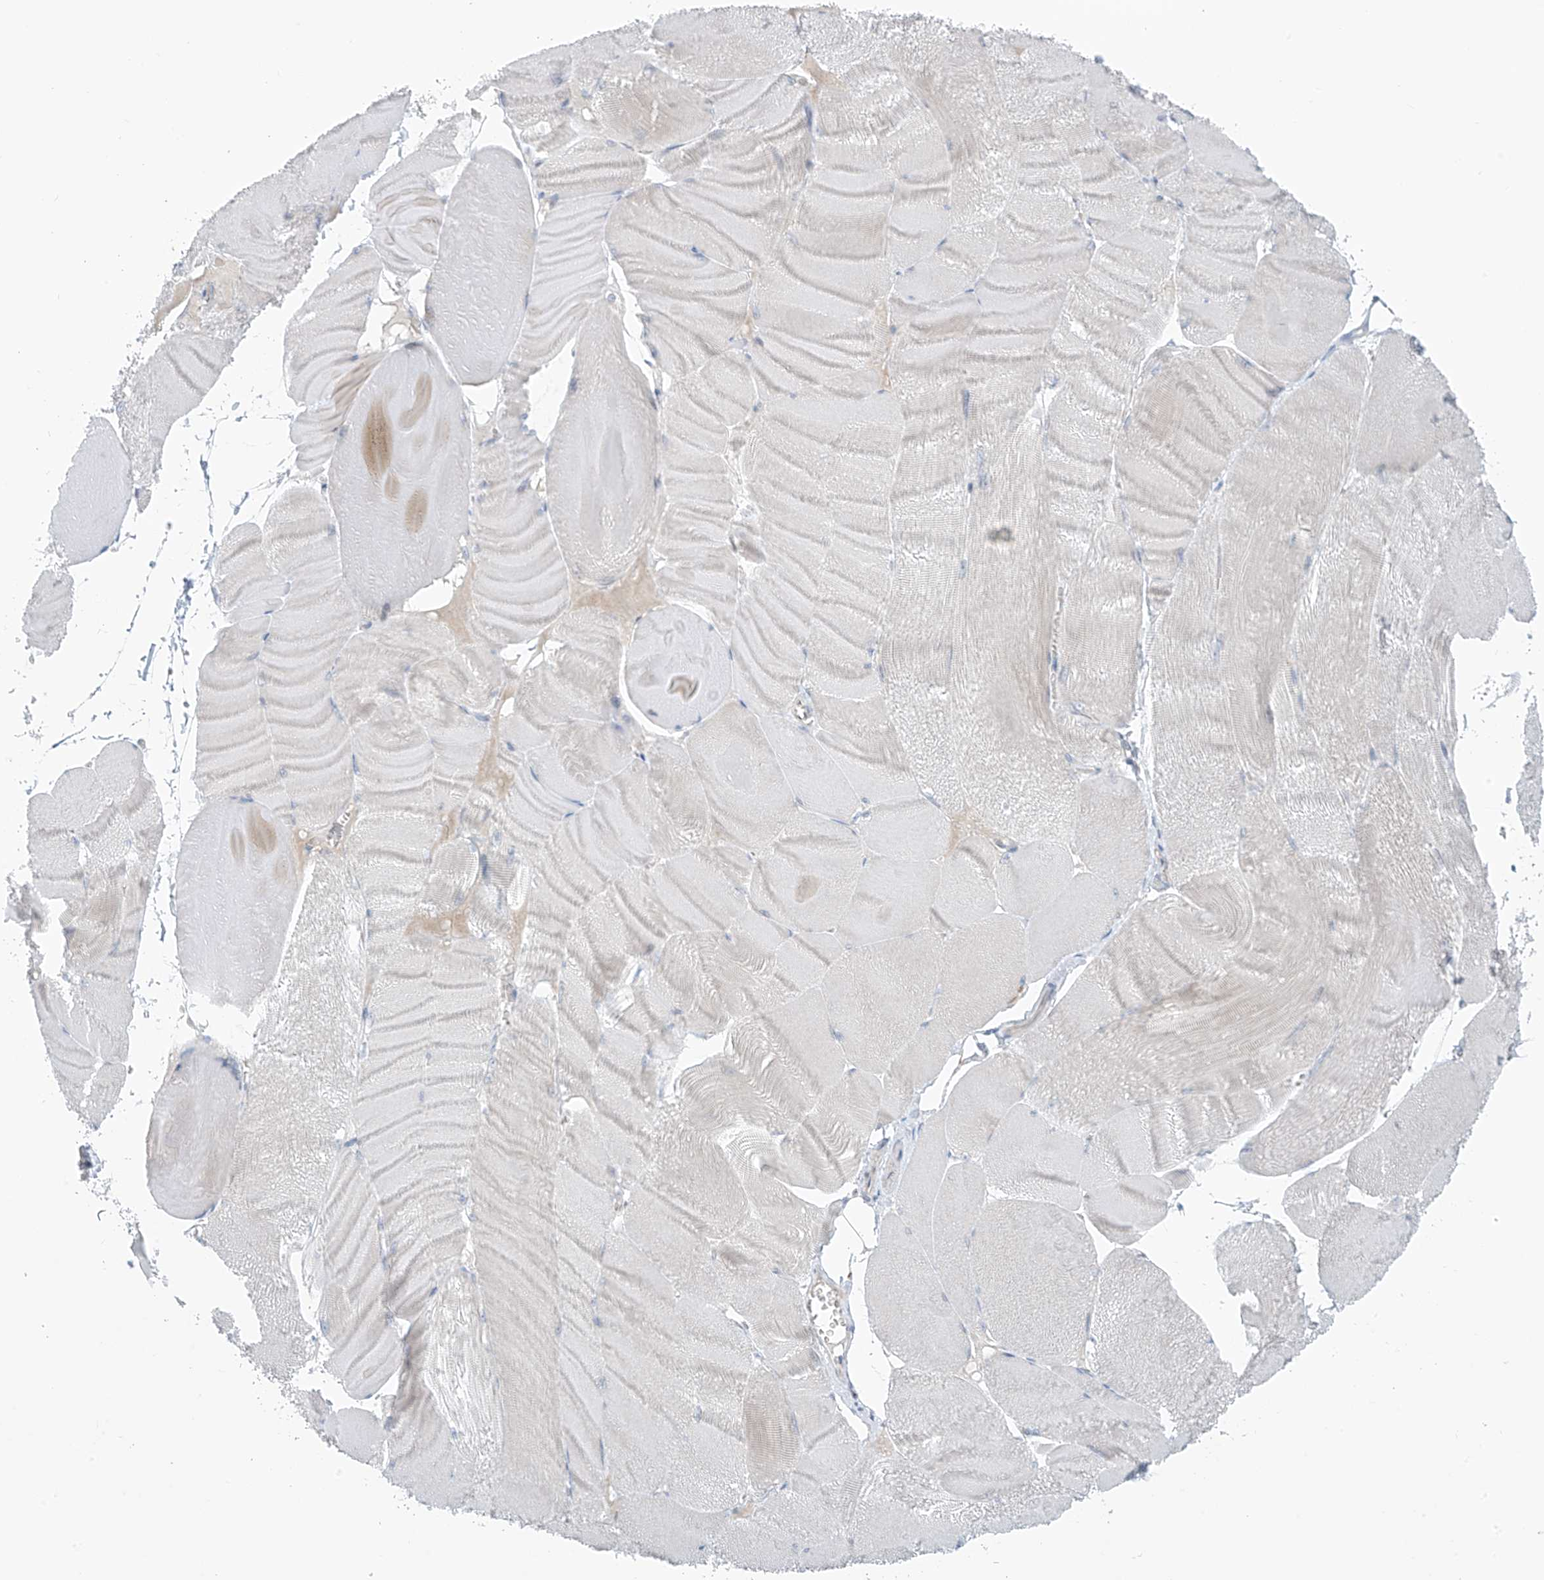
{"staining": {"intensity": "negative", "quantity": "none", "location": "none"}, "tissue": "skeletal muscle", "cell_type": "Myocytes", "image_type": "normal", "snomed": [{"axis": "morphology", "description": "Normal tissue, NOS"}, {"axis": "morphology", "description": "Basal cell carcinoma"}, {"axis": "topography", "description": "Skeletal muscle"}], "caption": "There is no significant expression in myocytes of skeletal muscle. (Stains: DAB immunohistochemistry (IHC) with hematoxylin counter stain, Microscopy: brightfield microscopy at high magnification).", "gene": "ZNF793", "patient": {"sex": "female", "age": 64}}